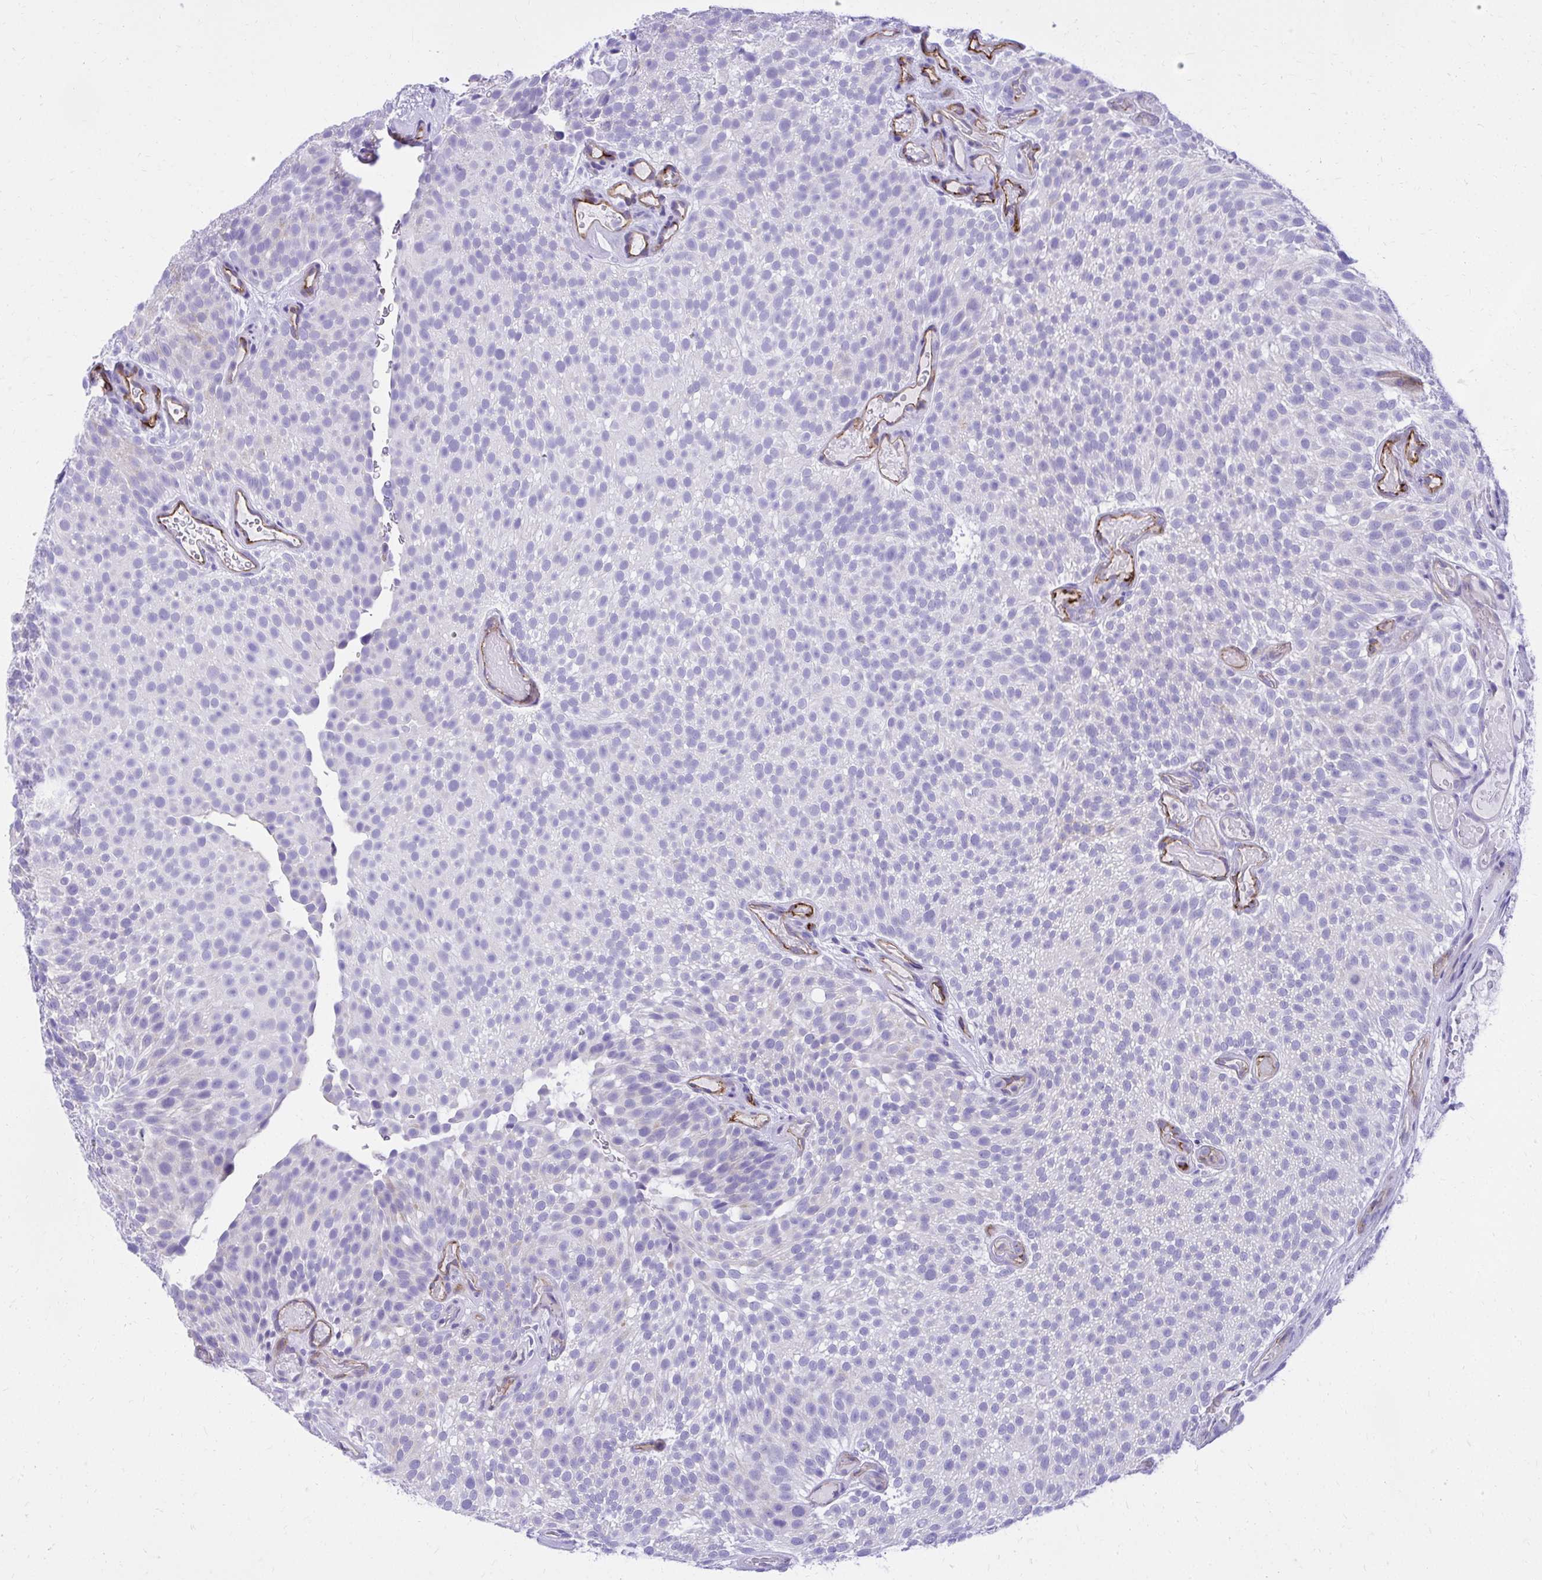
{"staining": {"intensity": "negative", "quantity": "none", "location": "none"}, "tissue": "urothelial cancer", "cell_type": "Tumor cells", "image_type": "cancer", "snomed": [{"axis": "morphology", "description": "Urothelial carcinoma, Low grade"}, {"axis": "topography", "description": "Urinary bladder"}], "caption": "IHC photomicrograph of neoplastic tissue: human urothelial cancer stained with DAB displays no significant protein staining in tumor cells.", "gene": "PELI3", "patient": {"sex": "male", "age": 78}}